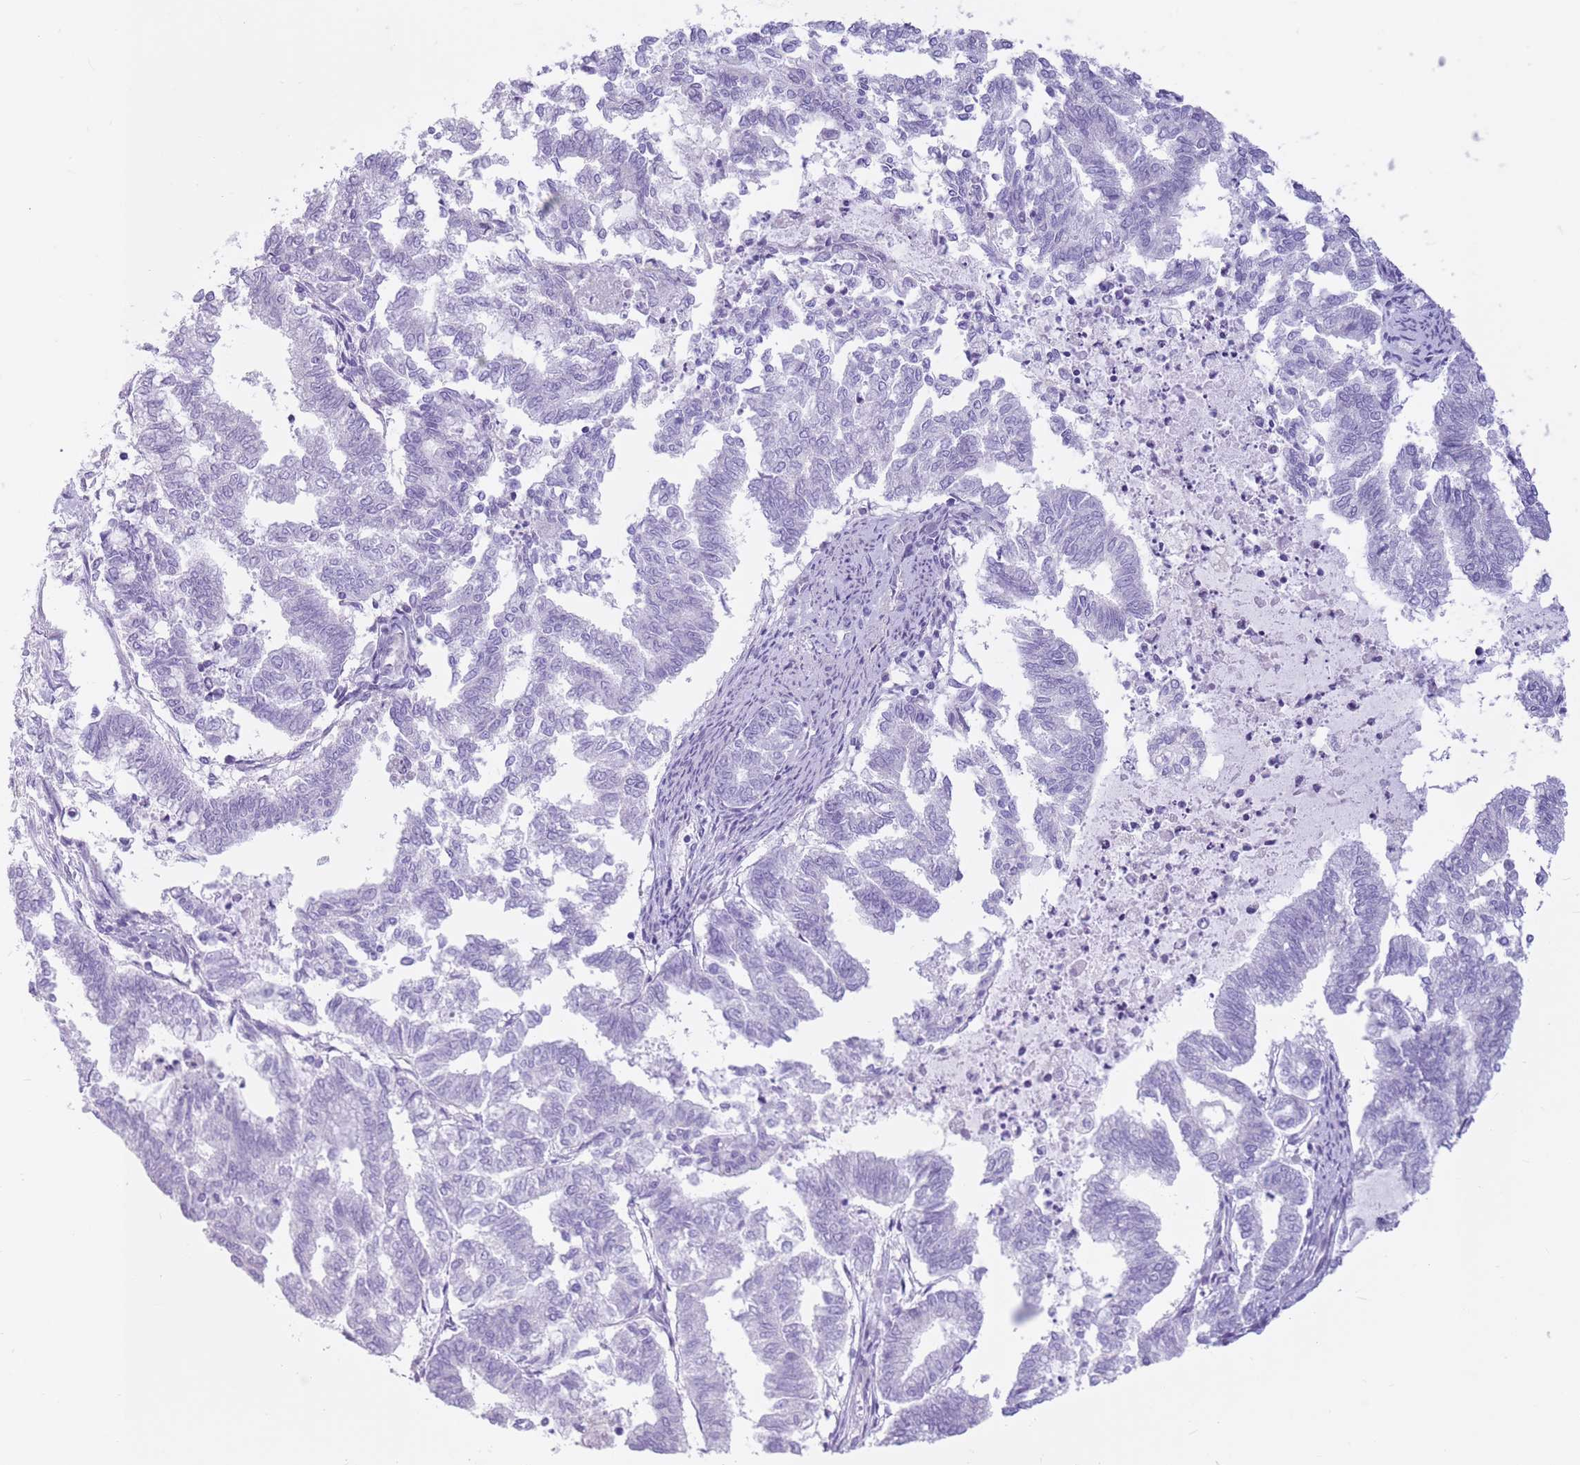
{"staining": {"intensity": "negative", "quantity": "none", "location": "none"}, "tissue": "endometrial cancer", "cell_type": "Tumor cells", "image_type": "cancer", "snomed": [{"axis": "morphology", "description": "Adenocarcinoma, NOS"}, {"axis": "topography", "description": "Endometrium"}], "caption": "Immunohistochemical staining of human adenocarcinoma (endometrial) demonstrates no significant expression in tumor cells. The staining is performed using DAB (3,3'-diaminobenzidine) brown chromogen with nuclei counter-stained in using hematoxylin.", "gene": "SNX6", "patient": {"sex": "female", "age": 79}}